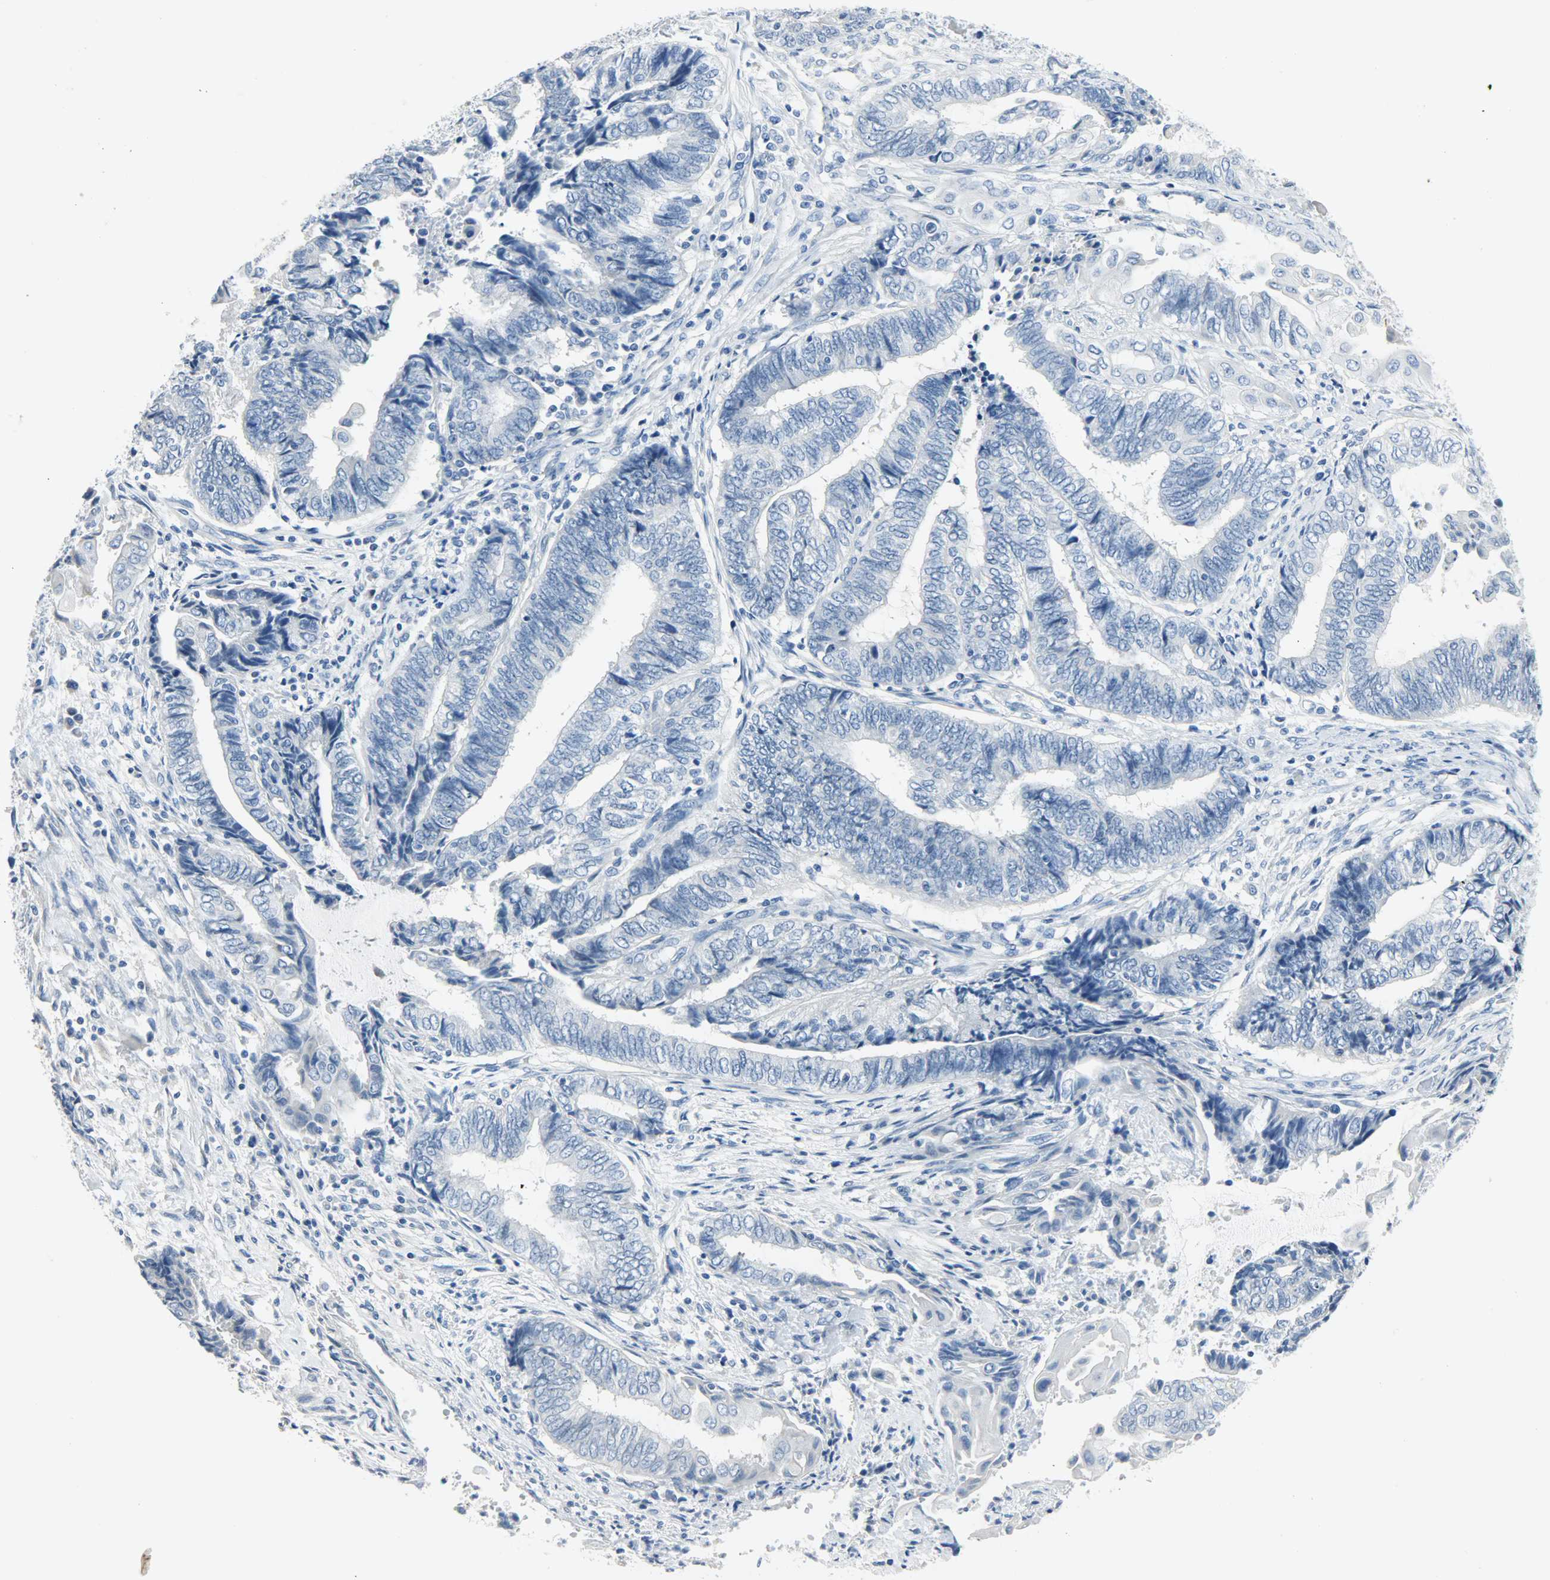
{"staining": {"intensity": "negative", "quantity": "none", "location": "none"}, "tissue": "endometrial cancer", "cell_type": "Tumor cells", "image_type": "cancer", "snomed": [{"axis": "morphology", "description": "Adenocarcinoma, NOS"}, {"axis": "topography", "description": "Uterus"}, {"axis": "topography", "description": "Endometrium"}], "caption": "A high-resolution photomicrograph shows IHC staining of adenocarcinoma (endometrial), which demonstrates no significant staining in tumor cells.", "gene": "CEBPE", "patient": {"sex": "female", "age": 70}}